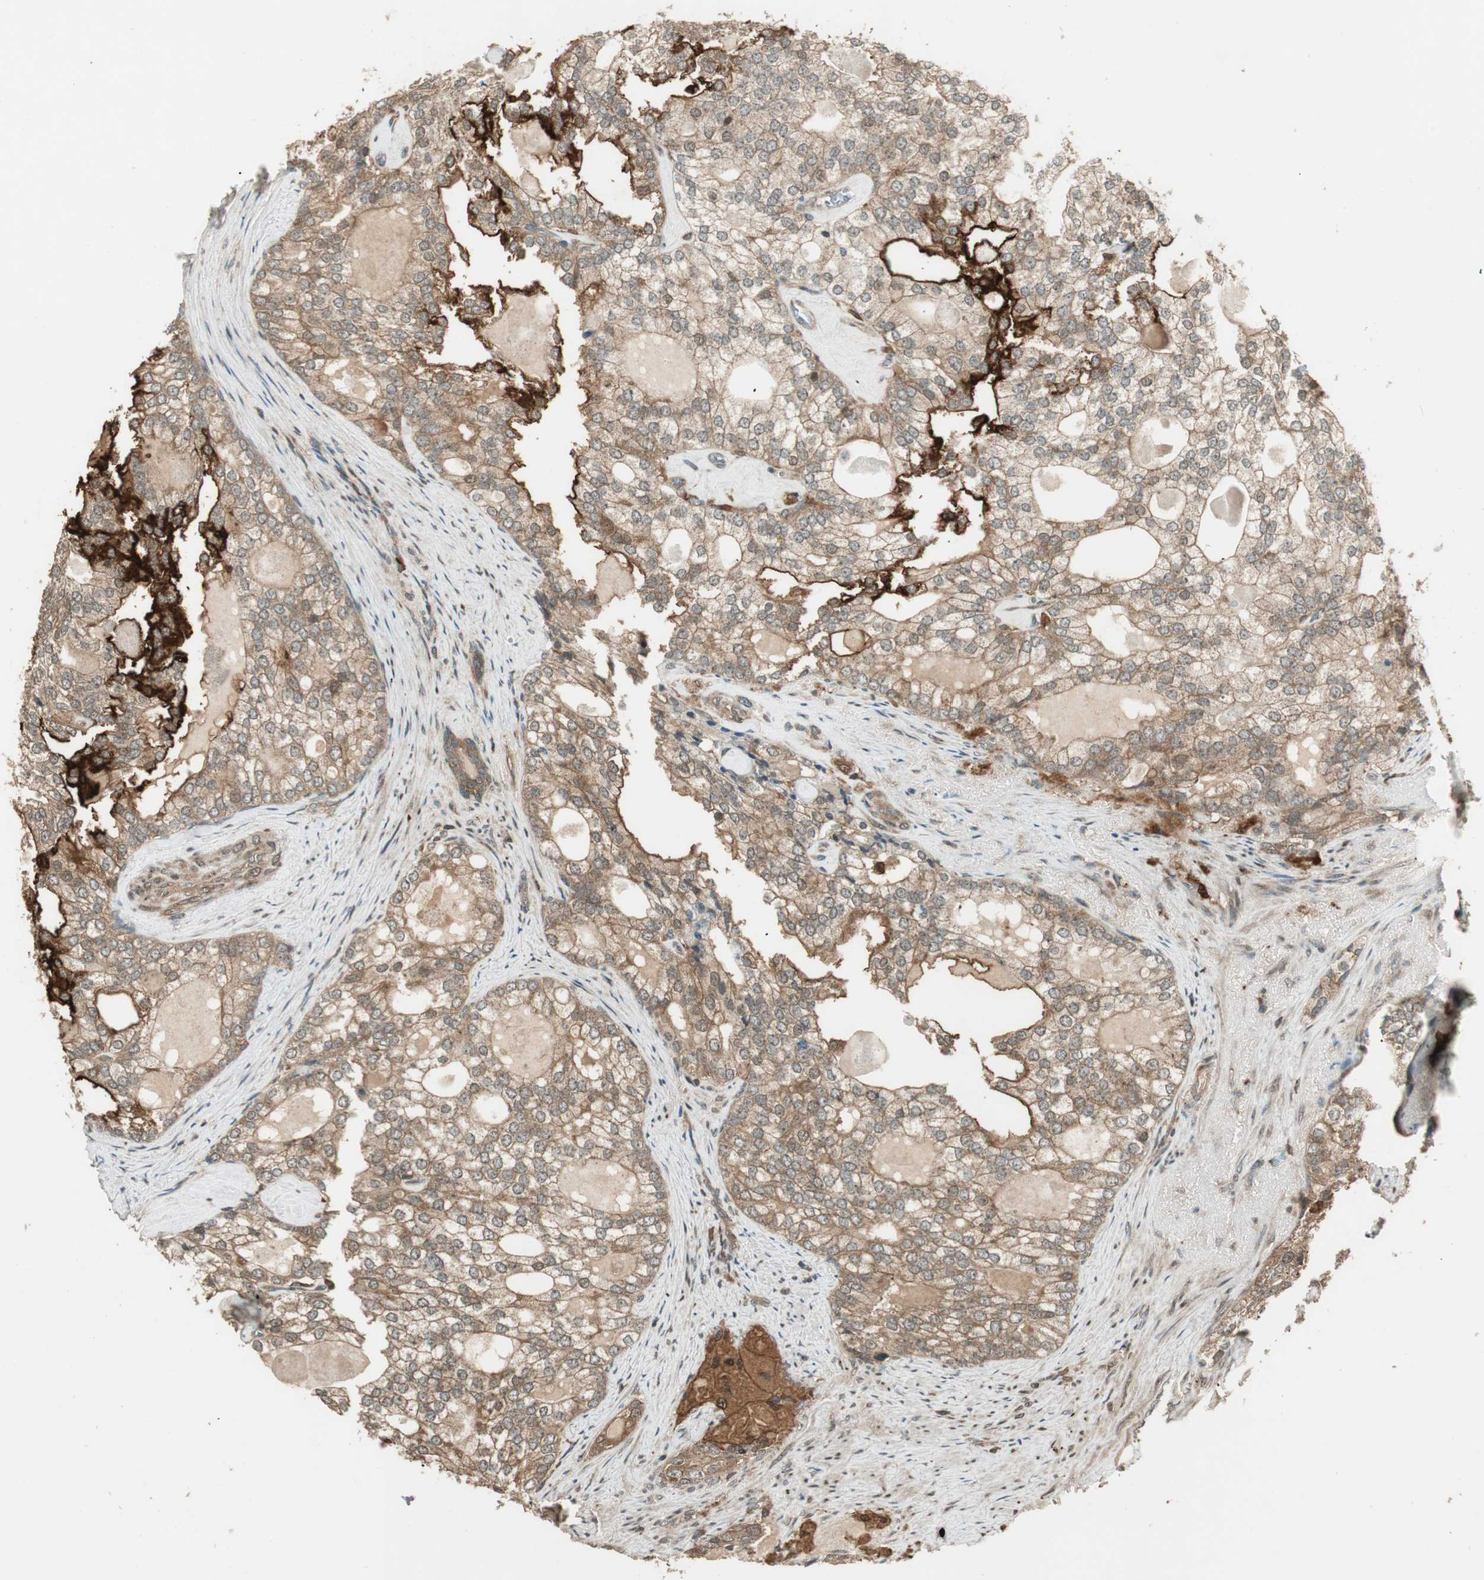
{"staining": {"intensity": "moderate", "quantity": ">75%", "location": "cytoplasmic/membranous"}, "tissue": "prostate cancer", "cell_type": "Tumor cells", "image_type": "cancer", "snomed": [{"axis": "morphology", "description": "Adenocarcinoma, High grade"}, {"axis": "topography", "description": "Prostate"}], "caption": "Prostate adenocarcinoma (high-grade) was stained to show a protein in brown. There is medium levels of moderate cytoplasmic/membranous staining in about >75% of tumor cells. Using DAB (brown) and hematoxylin (blue) stains, captured at high magnification using brightfield microscopy.", "gene": "CNOT4", "patient": {"sex": "male", "age": 66}}